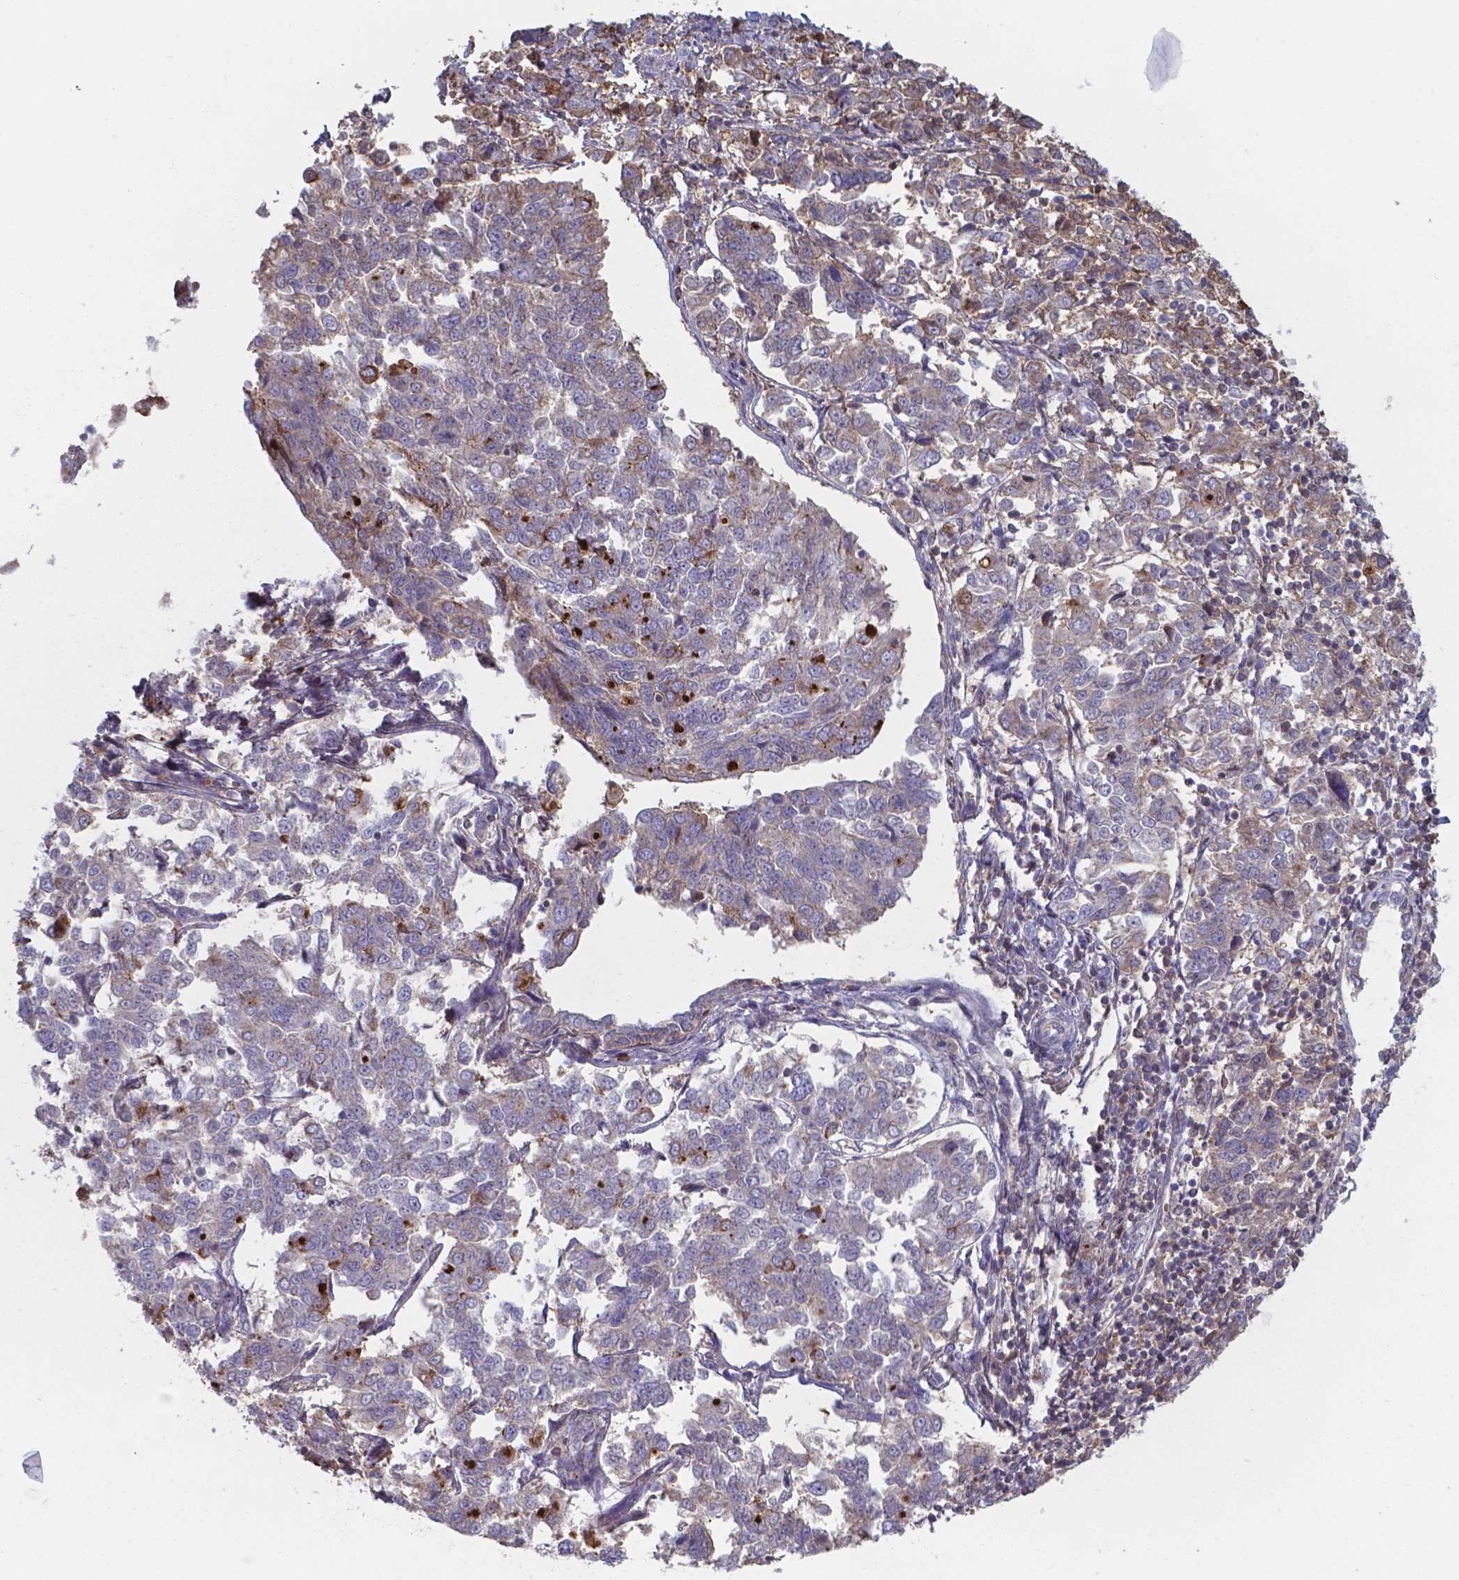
{"staining": {"intensity": "weak", "quantity": "25%-75%", "location": "cytoplasmic/membranous"}, "tissue": "endometrial cancer", "cell_type": "Tumor cells", "image_type": "cancer", "snomed": [{"axis": "morphology", "description": "Adenocarcinoma, NOS"}, {"axis": "topography", "description": "Endometrium"}], "caption": "This image shows endometrial cancer stained with IHC to label a protein in brown. The cytoplasmic/membranous of tumor cells show weak positivity for the protein. Nuclei are counter-stained blue.", "gene": "SERPINA1", "patient": {"sex": "female", "age": 43}}